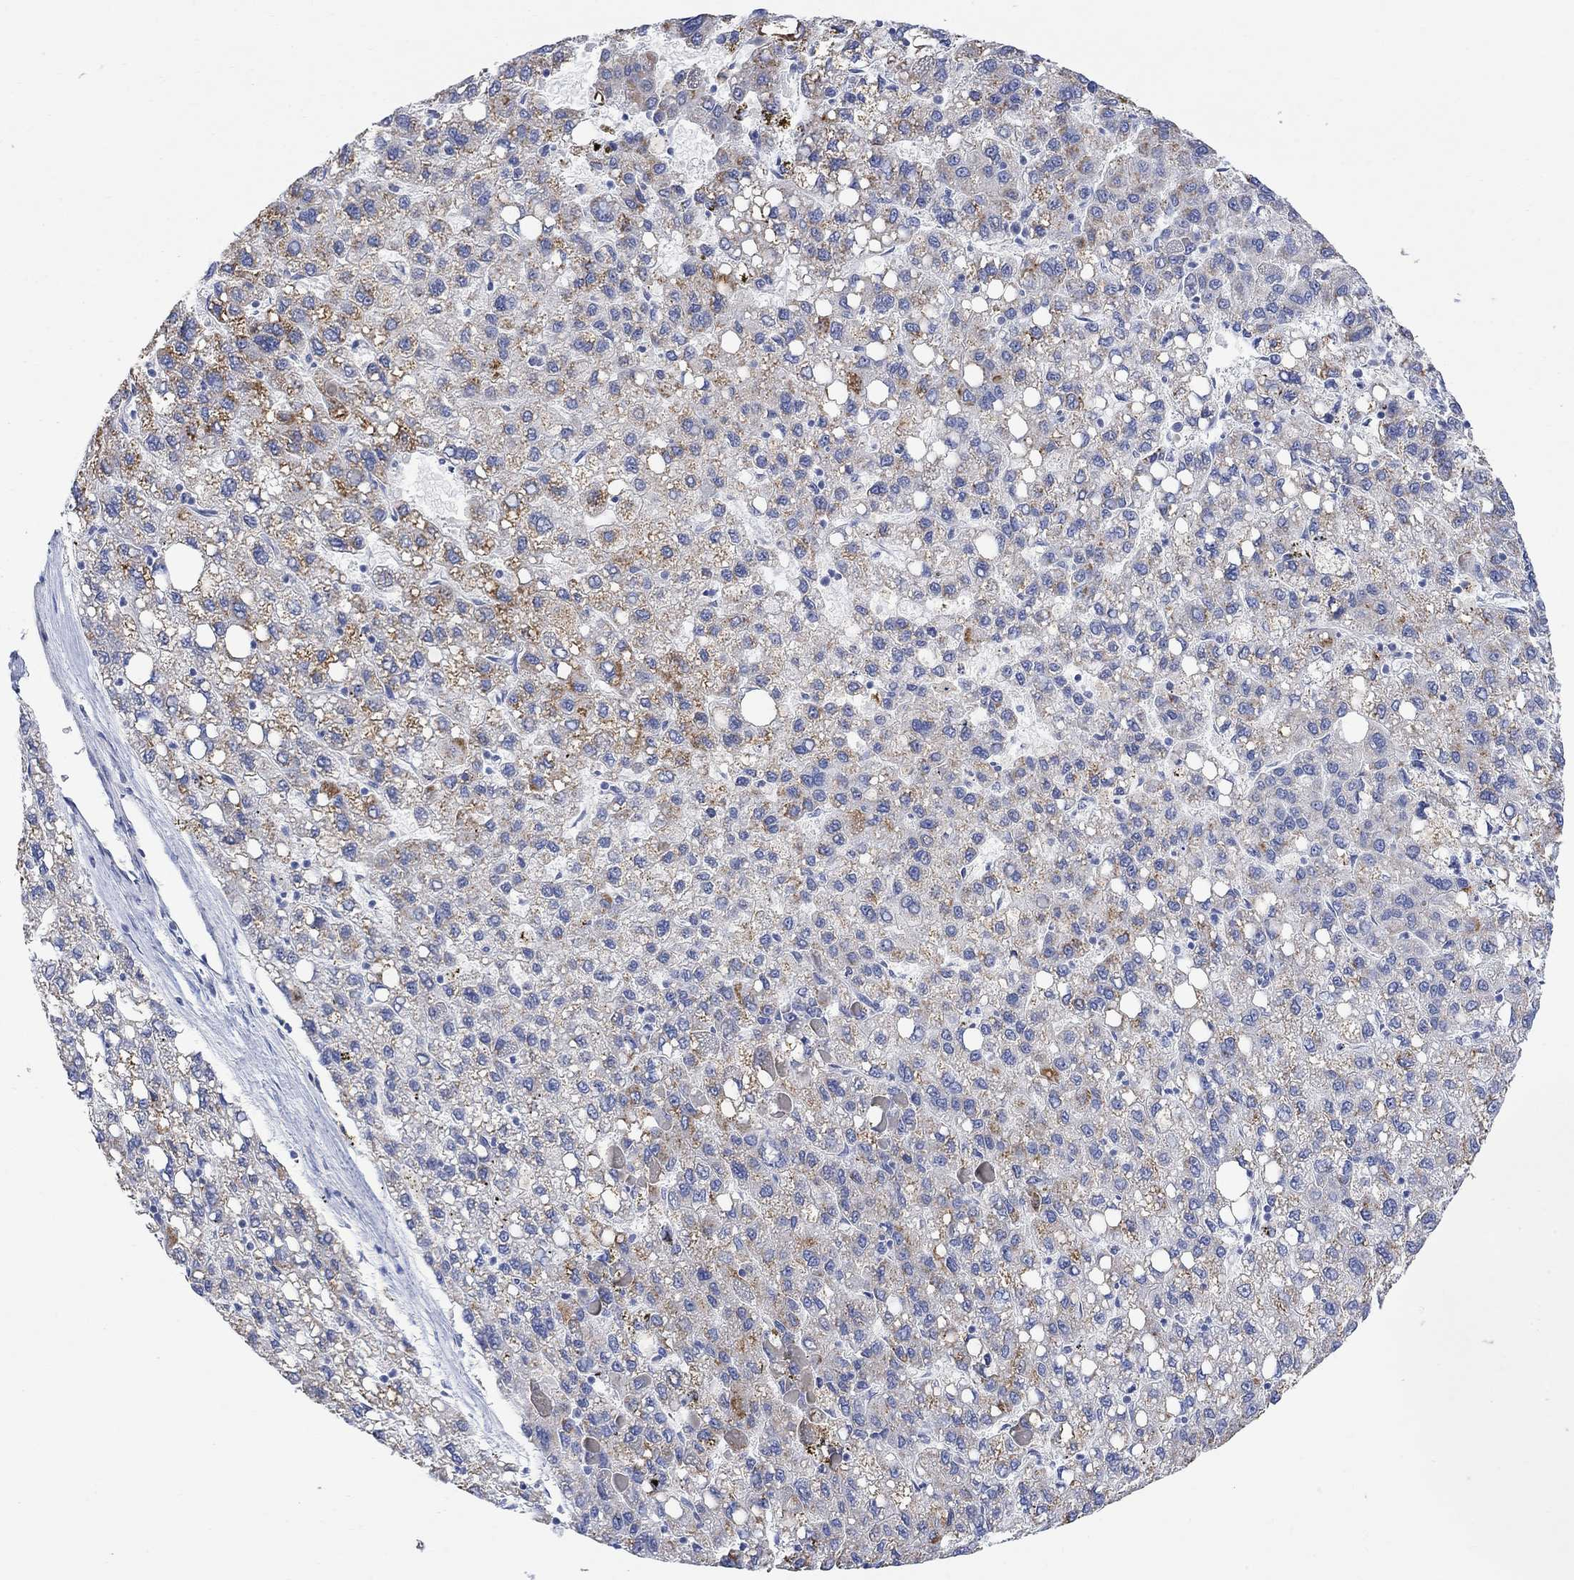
{"staining": {"intensity": "weak", "quantity": "<25%", "location": "cytoplasmic/membranous"}, "tissue": "liver cancer", "cell_type": "Tumor cells", "image_type": "cancer", "snomed": [{"axis": "morphology", "description": "Carcinoma, Hepatocellular, NOS"}, {"axis": "topography", "description": "Liver"}], "caption": "Immunohistochemistry (IHC) histopathology image of human liver hepatocellular carcinoma stained for a protein (brown), which reveals no expression in tumor cells.", "gene": "FBP2", "patient": {"sex": "female", "age": 82}}